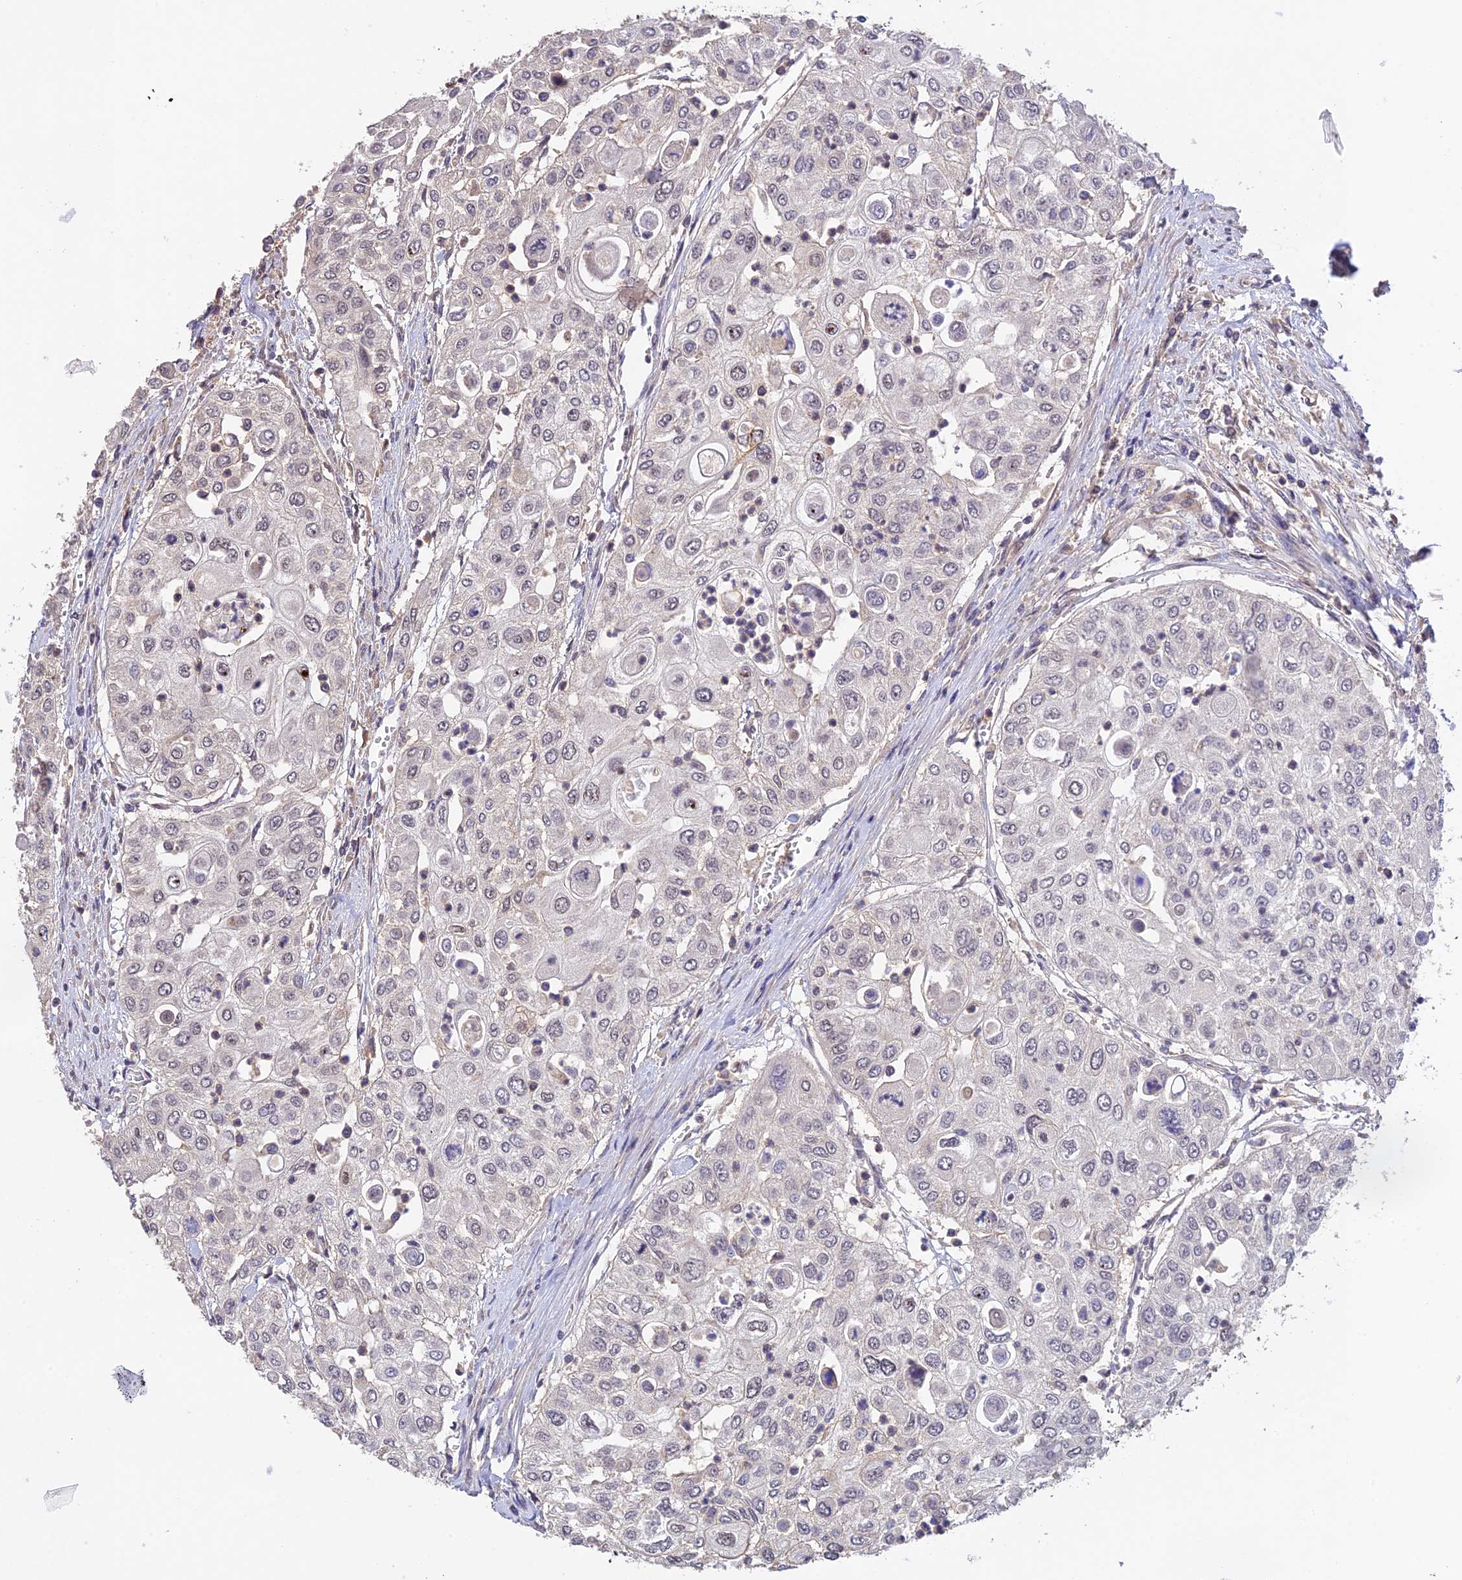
{"staining": {"intensity": "weak", "quantity": "<25%", "location": "nuclear"}, "tissue": "urothelial cancer", "cell_type": "Tumor cells", "image_type": "cancer", "snomed": [{"axis": "morphology", "description": "Urothelial carcinoma, High grade"}, {"axis": "topography", "description": "Urinary bladder"}], "caption": "Photomicrograph shows no significant protein expression in tumor cells of urothelial carcinoma (high-grade).", "gene": "ZNF436", "patient": {"sex": "female", "age": 79}}